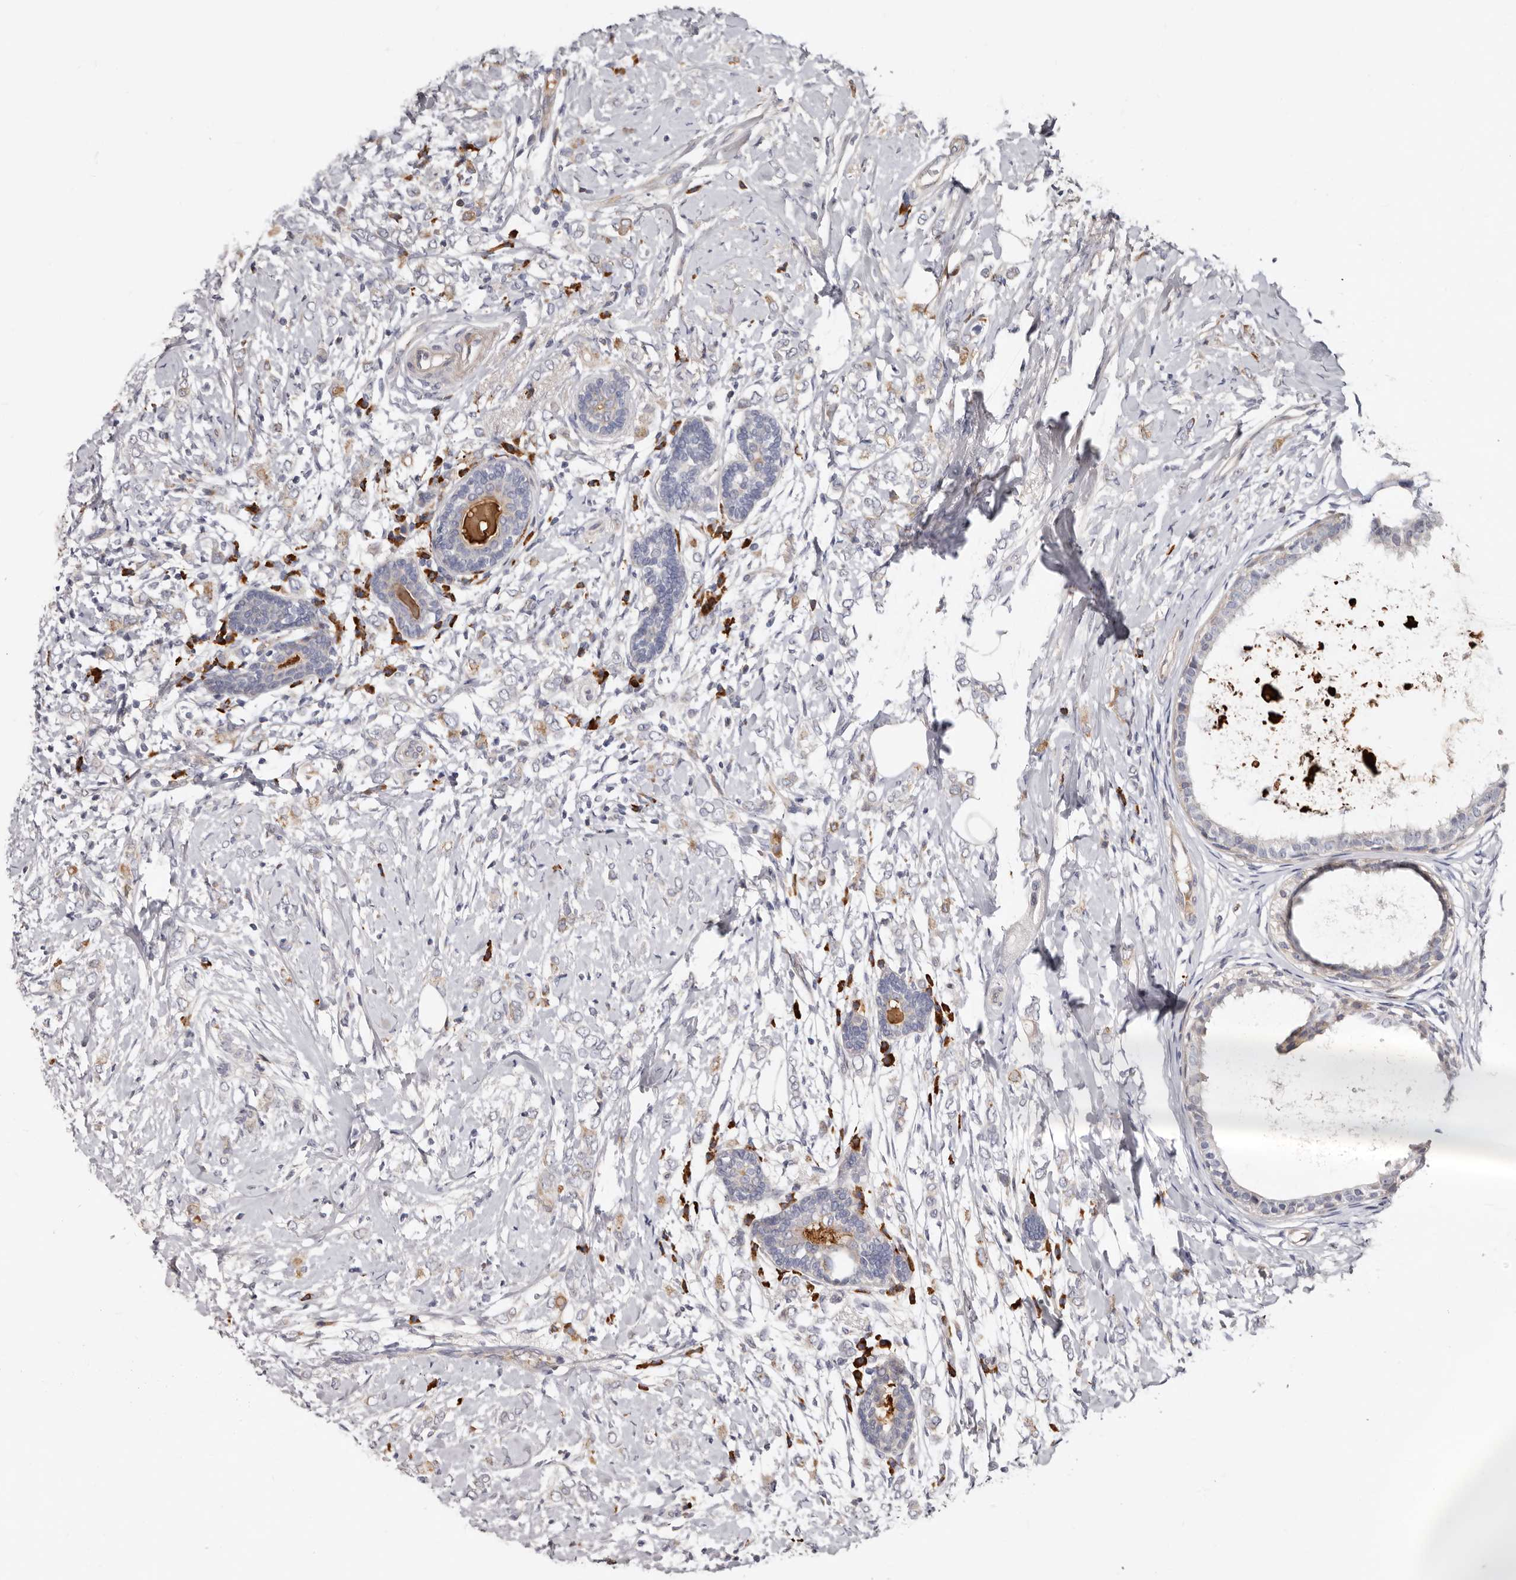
{"staining": {"intensity": "weak", "quantity": "<25%", "location": "cytoplasmic/membranous"}, "tissue": "breast cancer", "cell_type": "Tumor cells", "image_type": "cancer", "snomed": [{"axis": "morphology", "description": "Normal tissue, NOS"}, {"axis": "morphology", "description": "Lobular carcinoma"}, {"axis": "topography", "description": "Breast"}], "caption": "Tumor cells show no significant positivity in lobular carcinoma (breast). The staining is performed using DAB brown chromogen with nuclei counter-stained in using hematoxylin.", "gene": "SPTA1", "patient": {"sex": "female", "age": 47}}